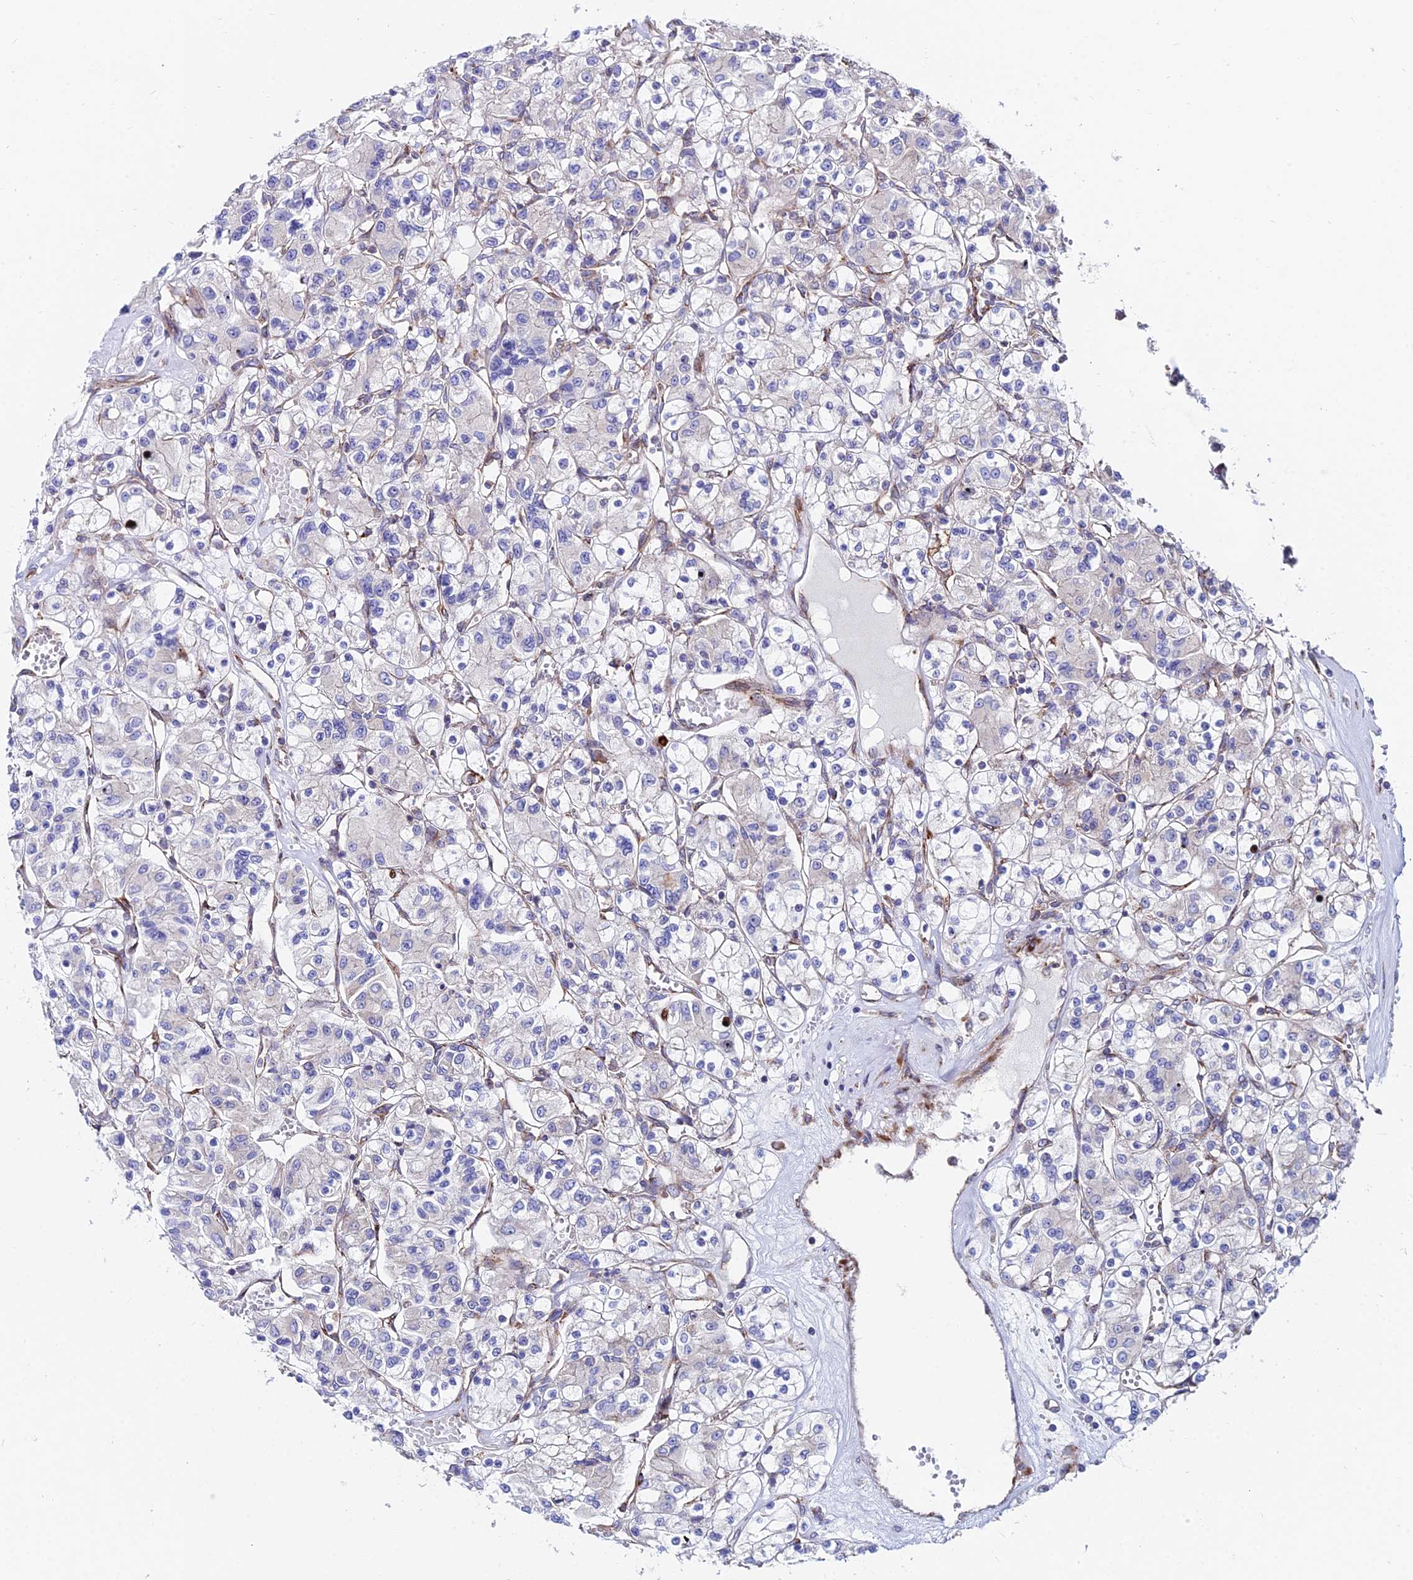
{"staining": {"intensity": "negative", "quantity": "none", "location": "none"}, "tissue": "renal cancer", "cell_type": "Tumor cells", "image_type": "cancer", "snomed": [{"axis": "morphology", "description": "Adenocarcinoma, NOS"}, {"axis": "topography", "description": "Kidney"}], "caption": "A micrograph of renal cancer stained for a protein displays no brown staining in tumor cells. Nuclei are stained in blue.", "gene": "EIF3K", "patient": {"sex": "female", "age": 59}}